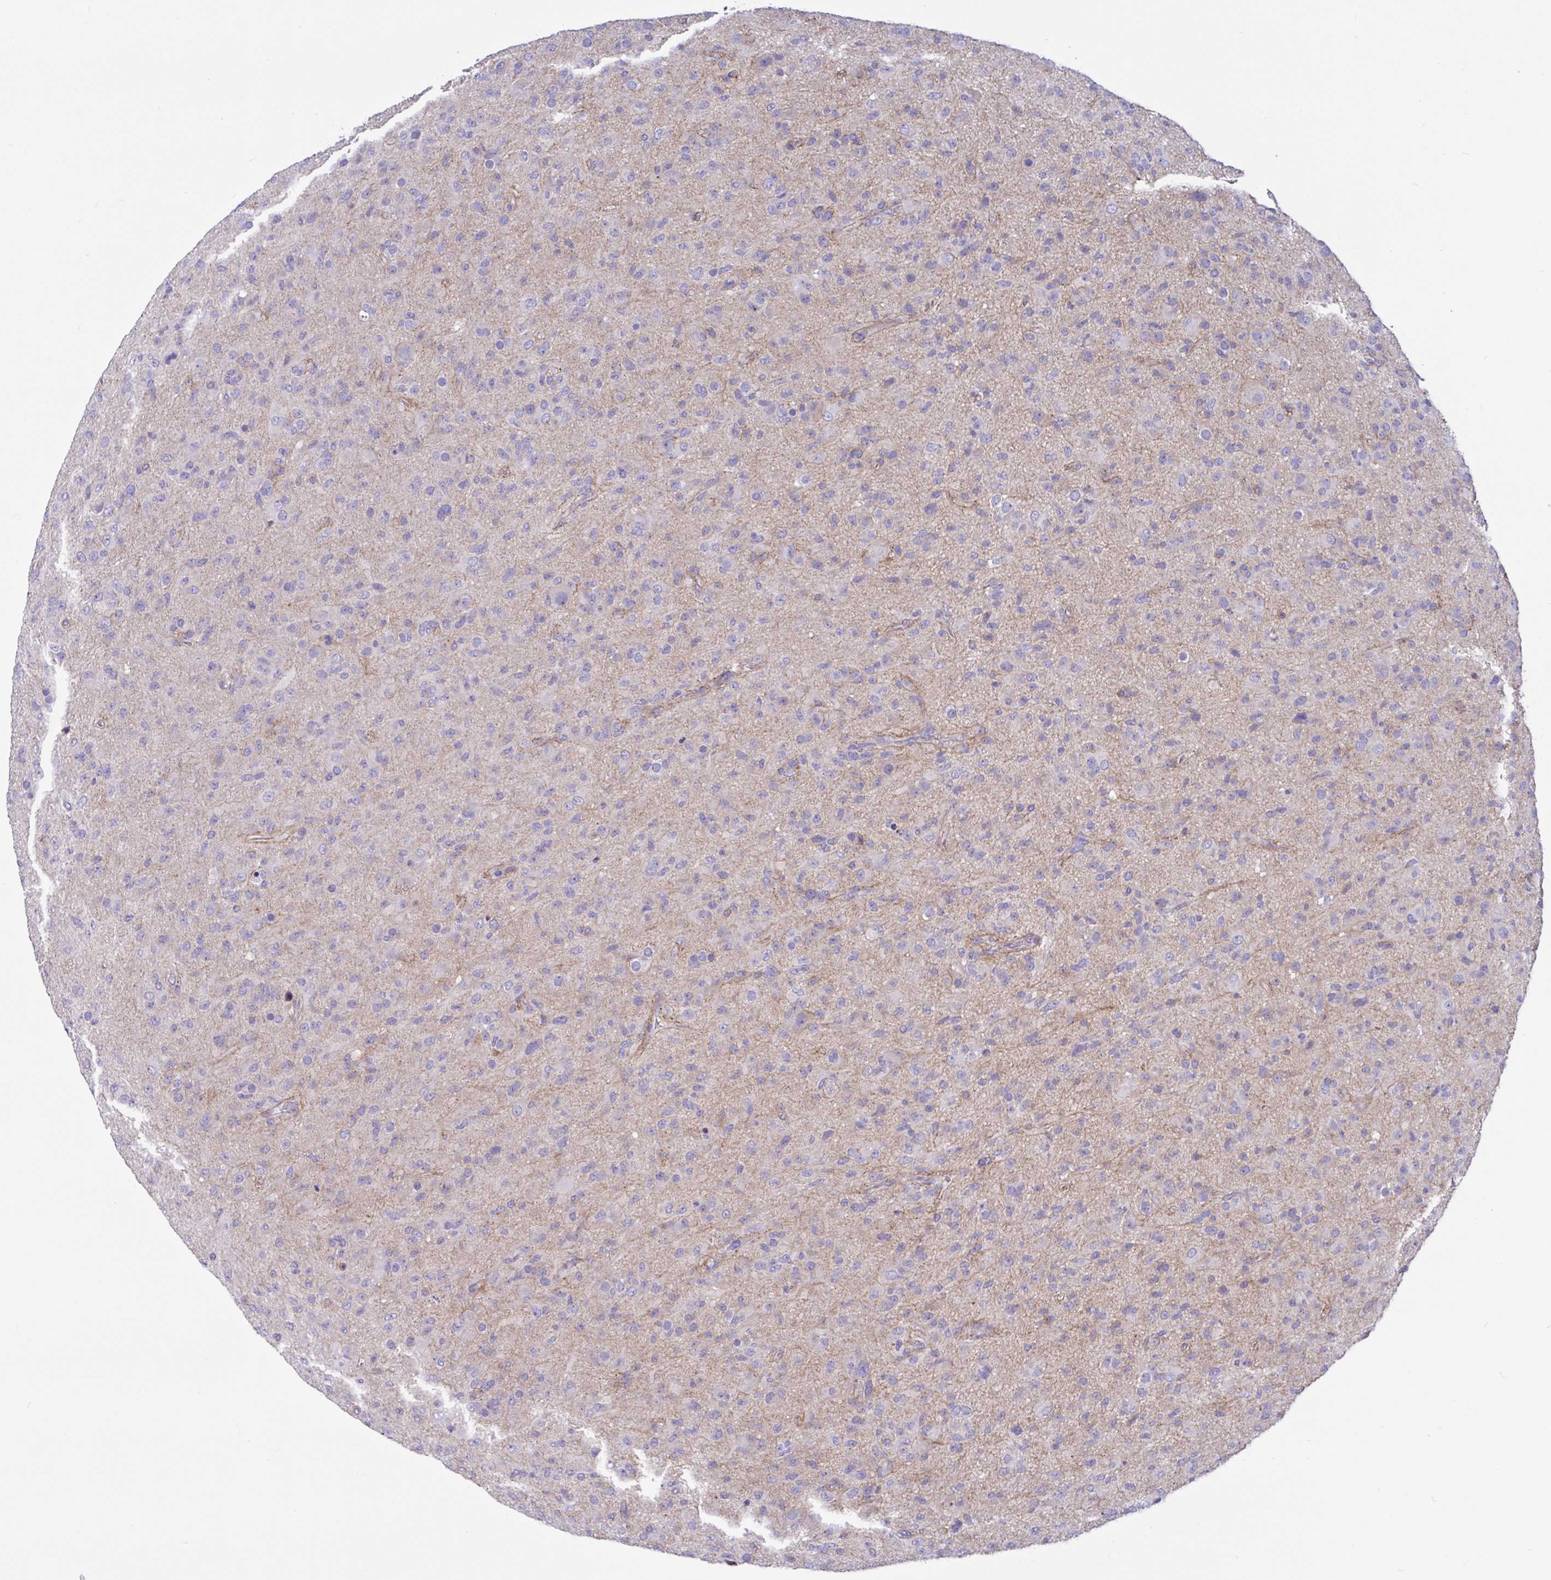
{"staining": {"intensity": "negative", "quantity": "none", "location": "none"}, "tissue": "glioma", "cell_type": "Tumor cells", "image_type": "cancer", "snomed": [{"axis": "morphology", "description": "Glioma, malignant, Low grade"}, {"axis": "topography", "description": "Brain"}], "caption": "A photomicrograph of glioma stained for a protein reveals no brown staining in tumor cells.", "gene": "SLC66A1", "patient": {"sex": "male", "age": 65}}